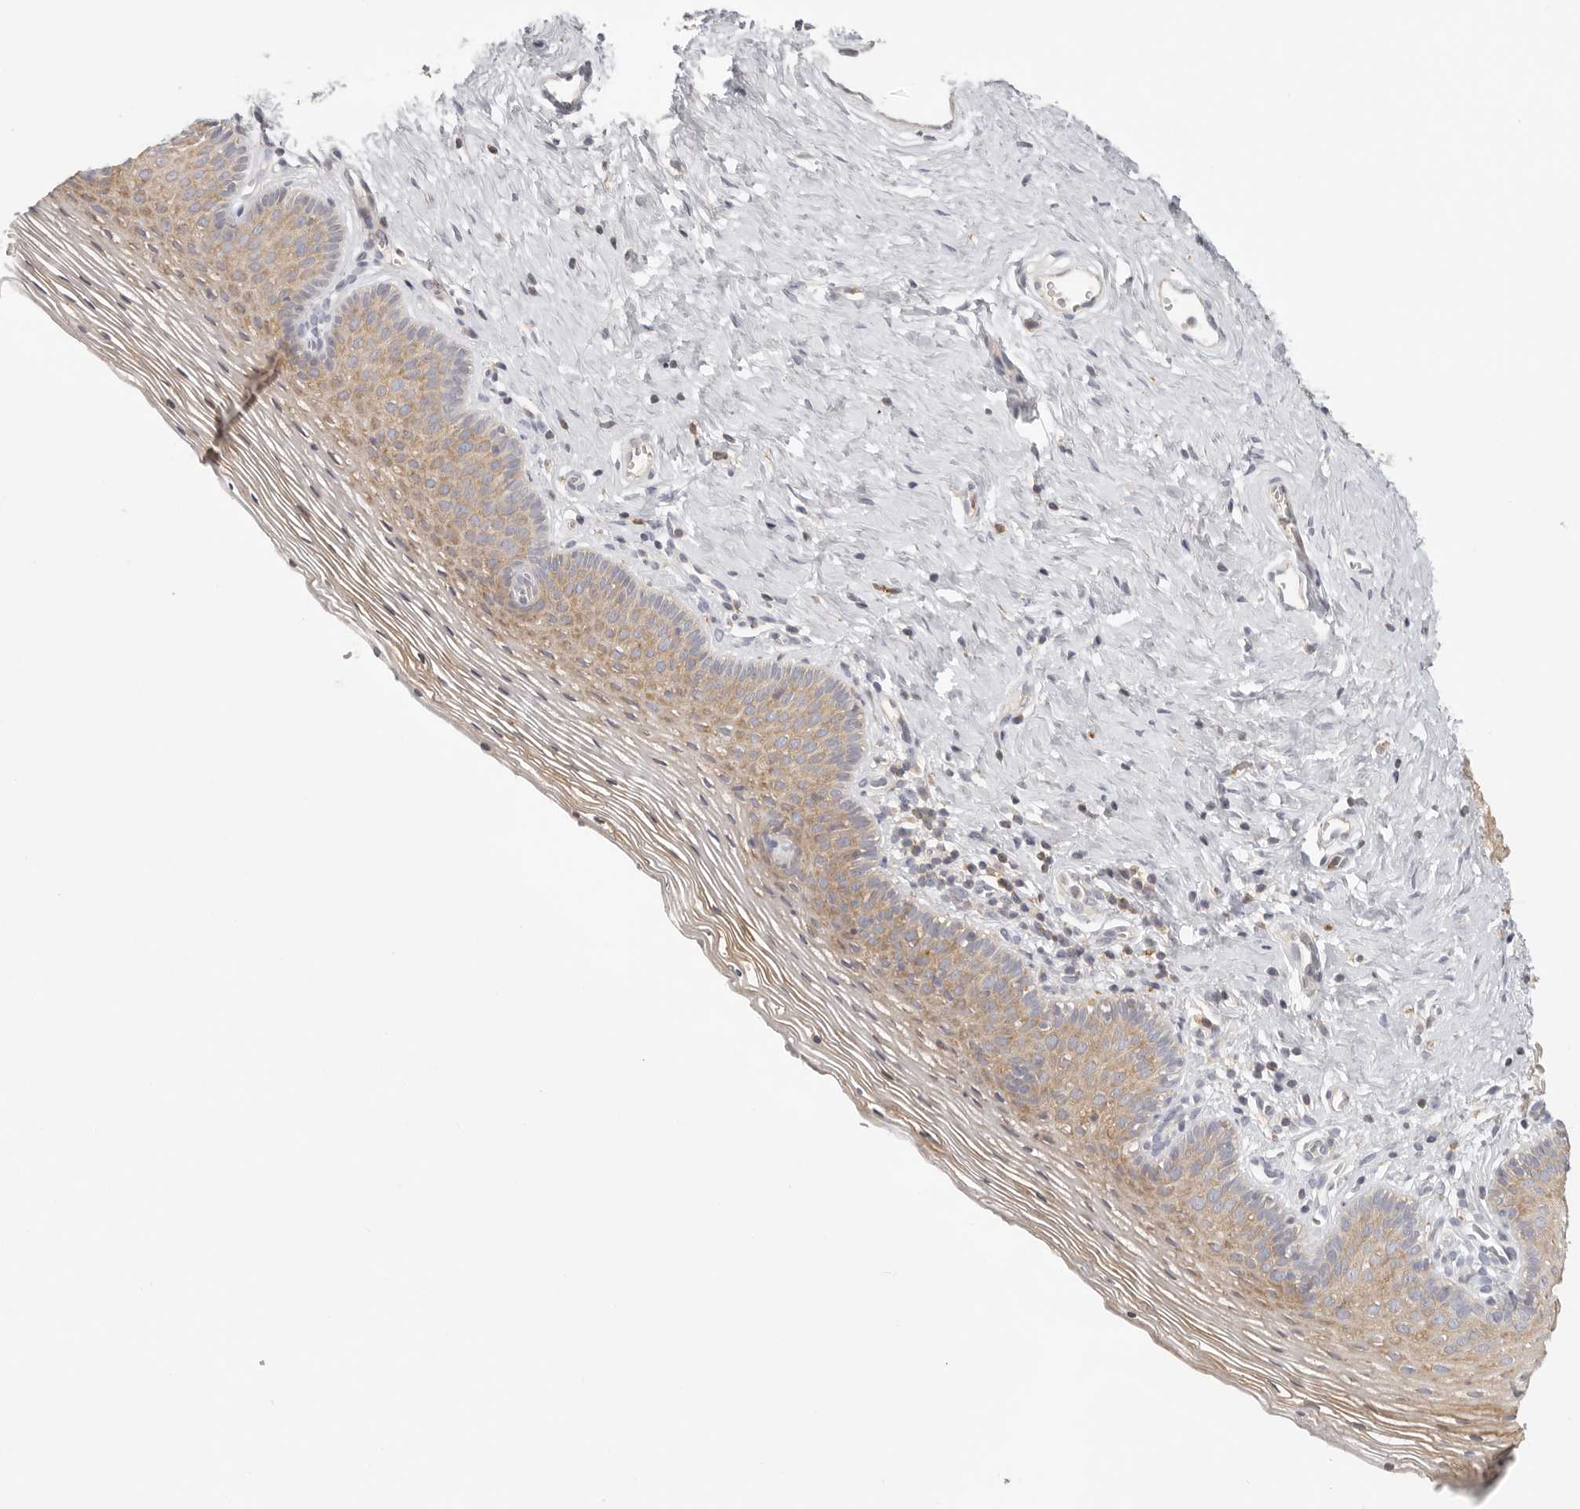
{"staining": {"intensity": "moderate", "quantity": ">75%", "location": "cytoplasmic/membranous"}, "tissue": "vagina", "cell_type": "Squamous epithelial cells", "image_type": "normal", "snomed": [{"axis": "morphology", "description": "Normal tissue, NOS"}, {"axis": "topography", "description": "Vagina"}], "caption": "IHC micrograph of unremarkable vagina: human vagina stained using immunohistochemistry (IHC) reveals medium levels of moderate protein expression localized specifically in the cytoplasmic/membranous of squamous epithelial cells, appearing as a cytoplasmic/membranous brown color.", "gene": "ANXA9", "patient": {"sex": "female", "age": 32}}